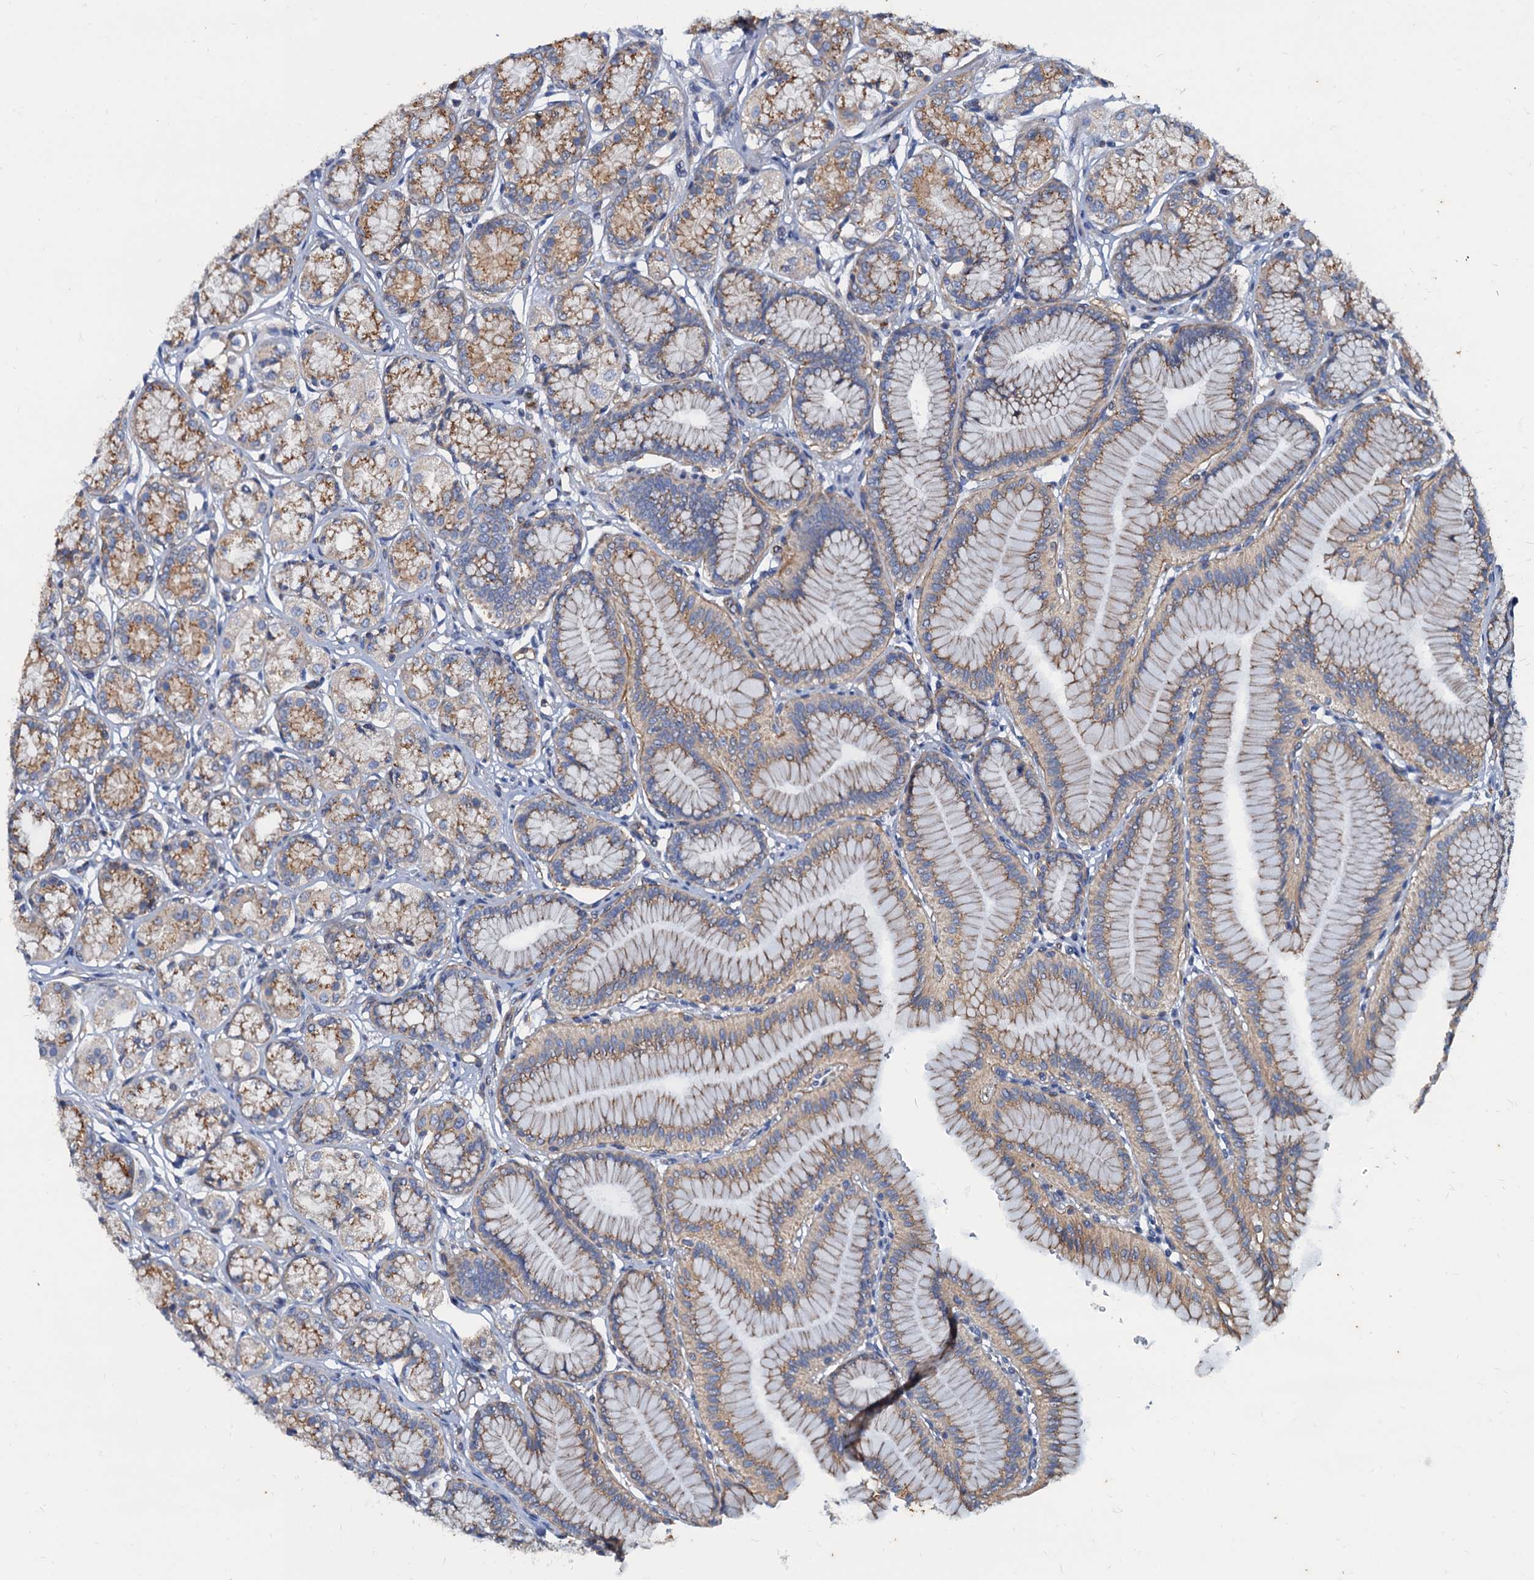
{"staining": {"intensity": "moderate", "quantity": ">75%", "location": "cytoplasmic/membranous"}, "tissue": "stomach", "cell_type": "Glandular cells", "image_type": "normal", "snomed": [{"axis": "morphology", "description": "Normal tissue, NOS"}, {"axis": "morphology", "description": "Adenocarcinoma, NOS"}, {"axis": "morphology", "description": "Adenocarcinoma, High grade"}, {"axis": "topography", "description": "Stomach, upper"}, {"axis": "topography", "description": "Stomach"}], "caption": "Normal stomach demonstrates moderate cytoplasmic/membranous staining in approximately >75% of glandular cells (Brightfield microscopy of DAB IHC at high magnification)..", "gene": "NGRN", "patient": {"sex": "female", "age": 65}}